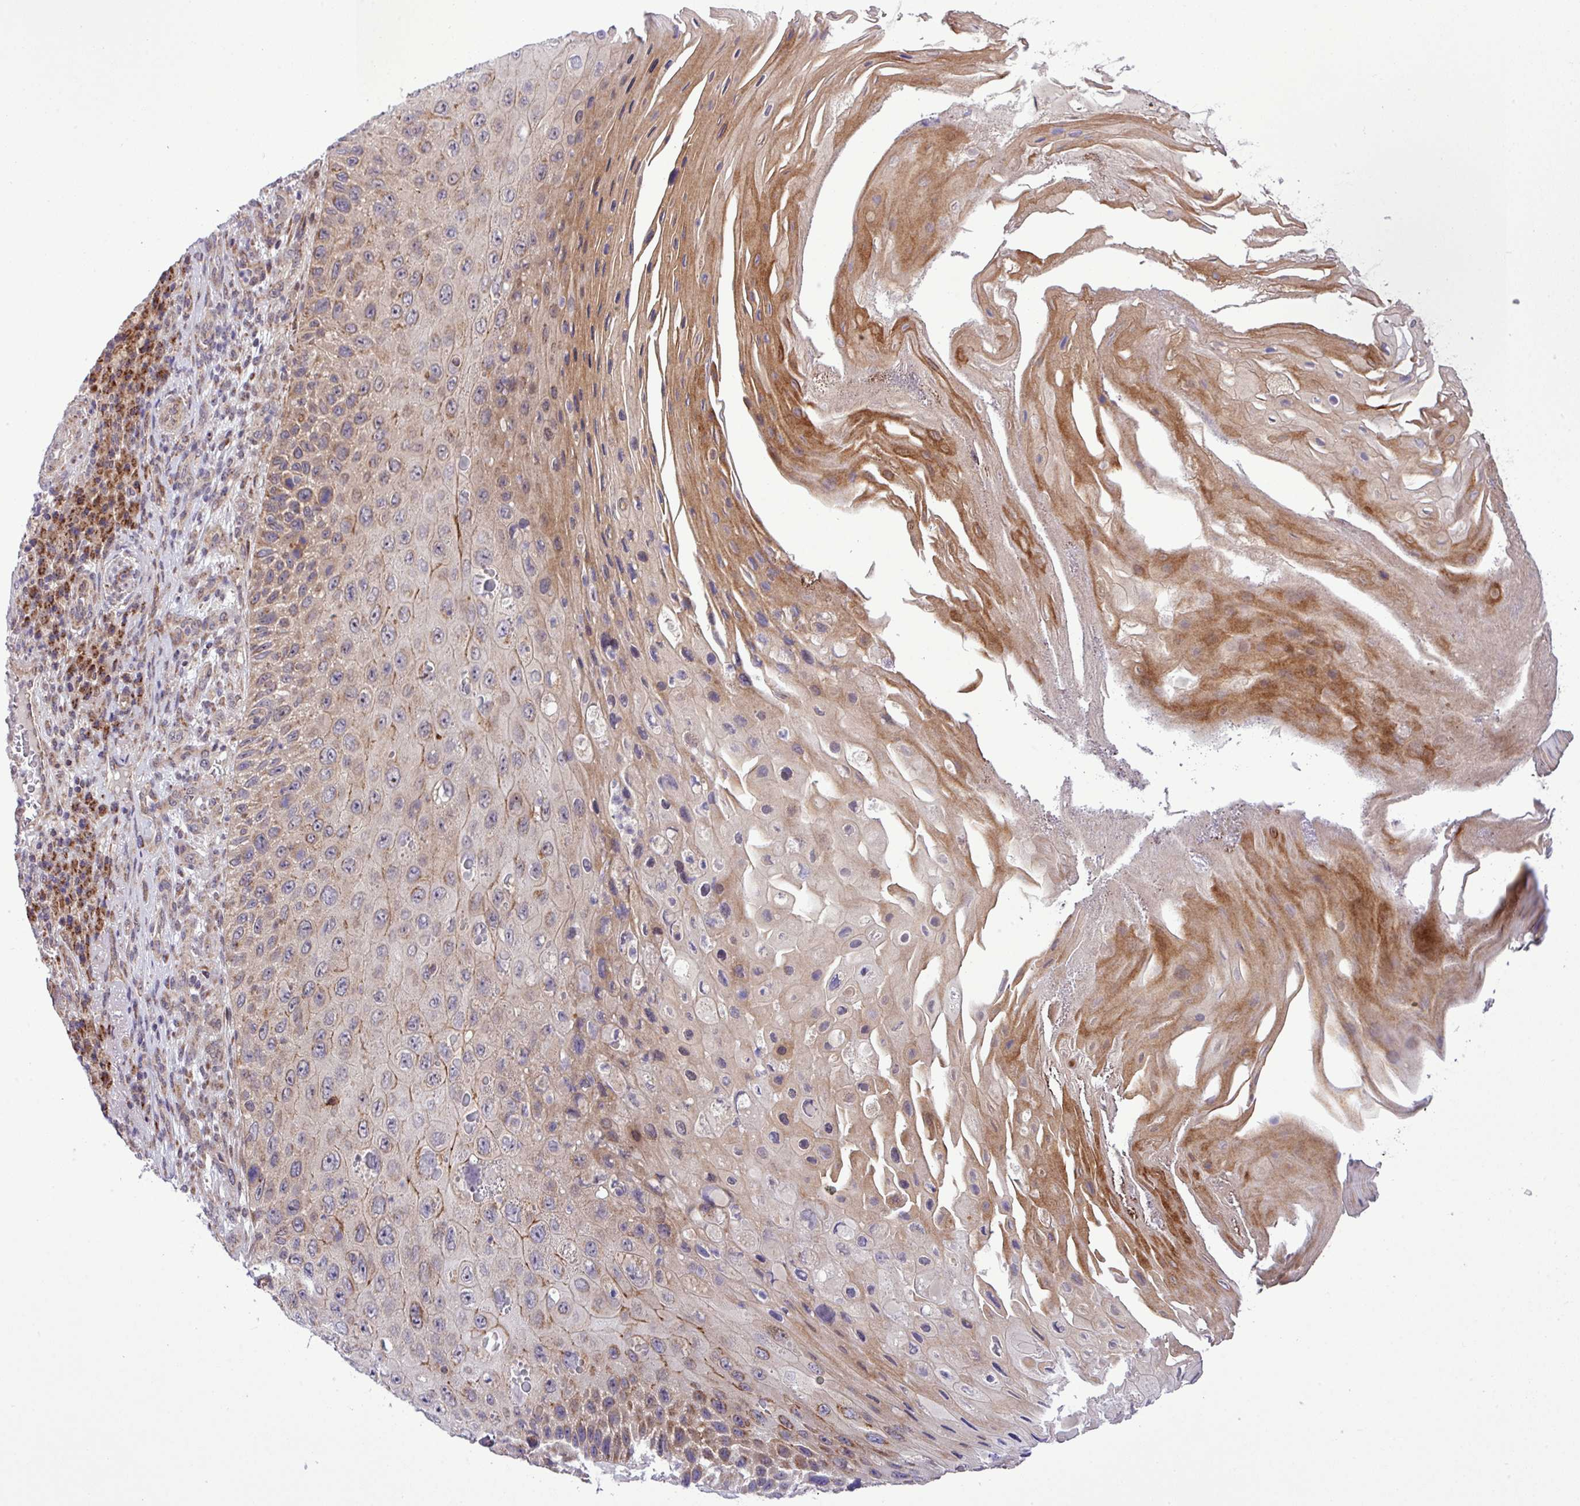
{"staining": {"intensity": "moderate", "quantity": "25%-75%", "location": "cytoplasmic/membranous"}, "tissue": "skin cancer", "cell_type": "Tumor cells", "image_type": "cancer", "snomed": [{"axis": "morphology", "description": "Squamous cell carcinoma, NOS"}, {"axis": "topography", "description": "Skin"}], "caption": "Skin cancer (squamous cell carcinoma) stained with a protein marker displays moderate staining in tumor cells.", "gene": "B3GNT9", "patient": {"sex": "female", "age": 88}}